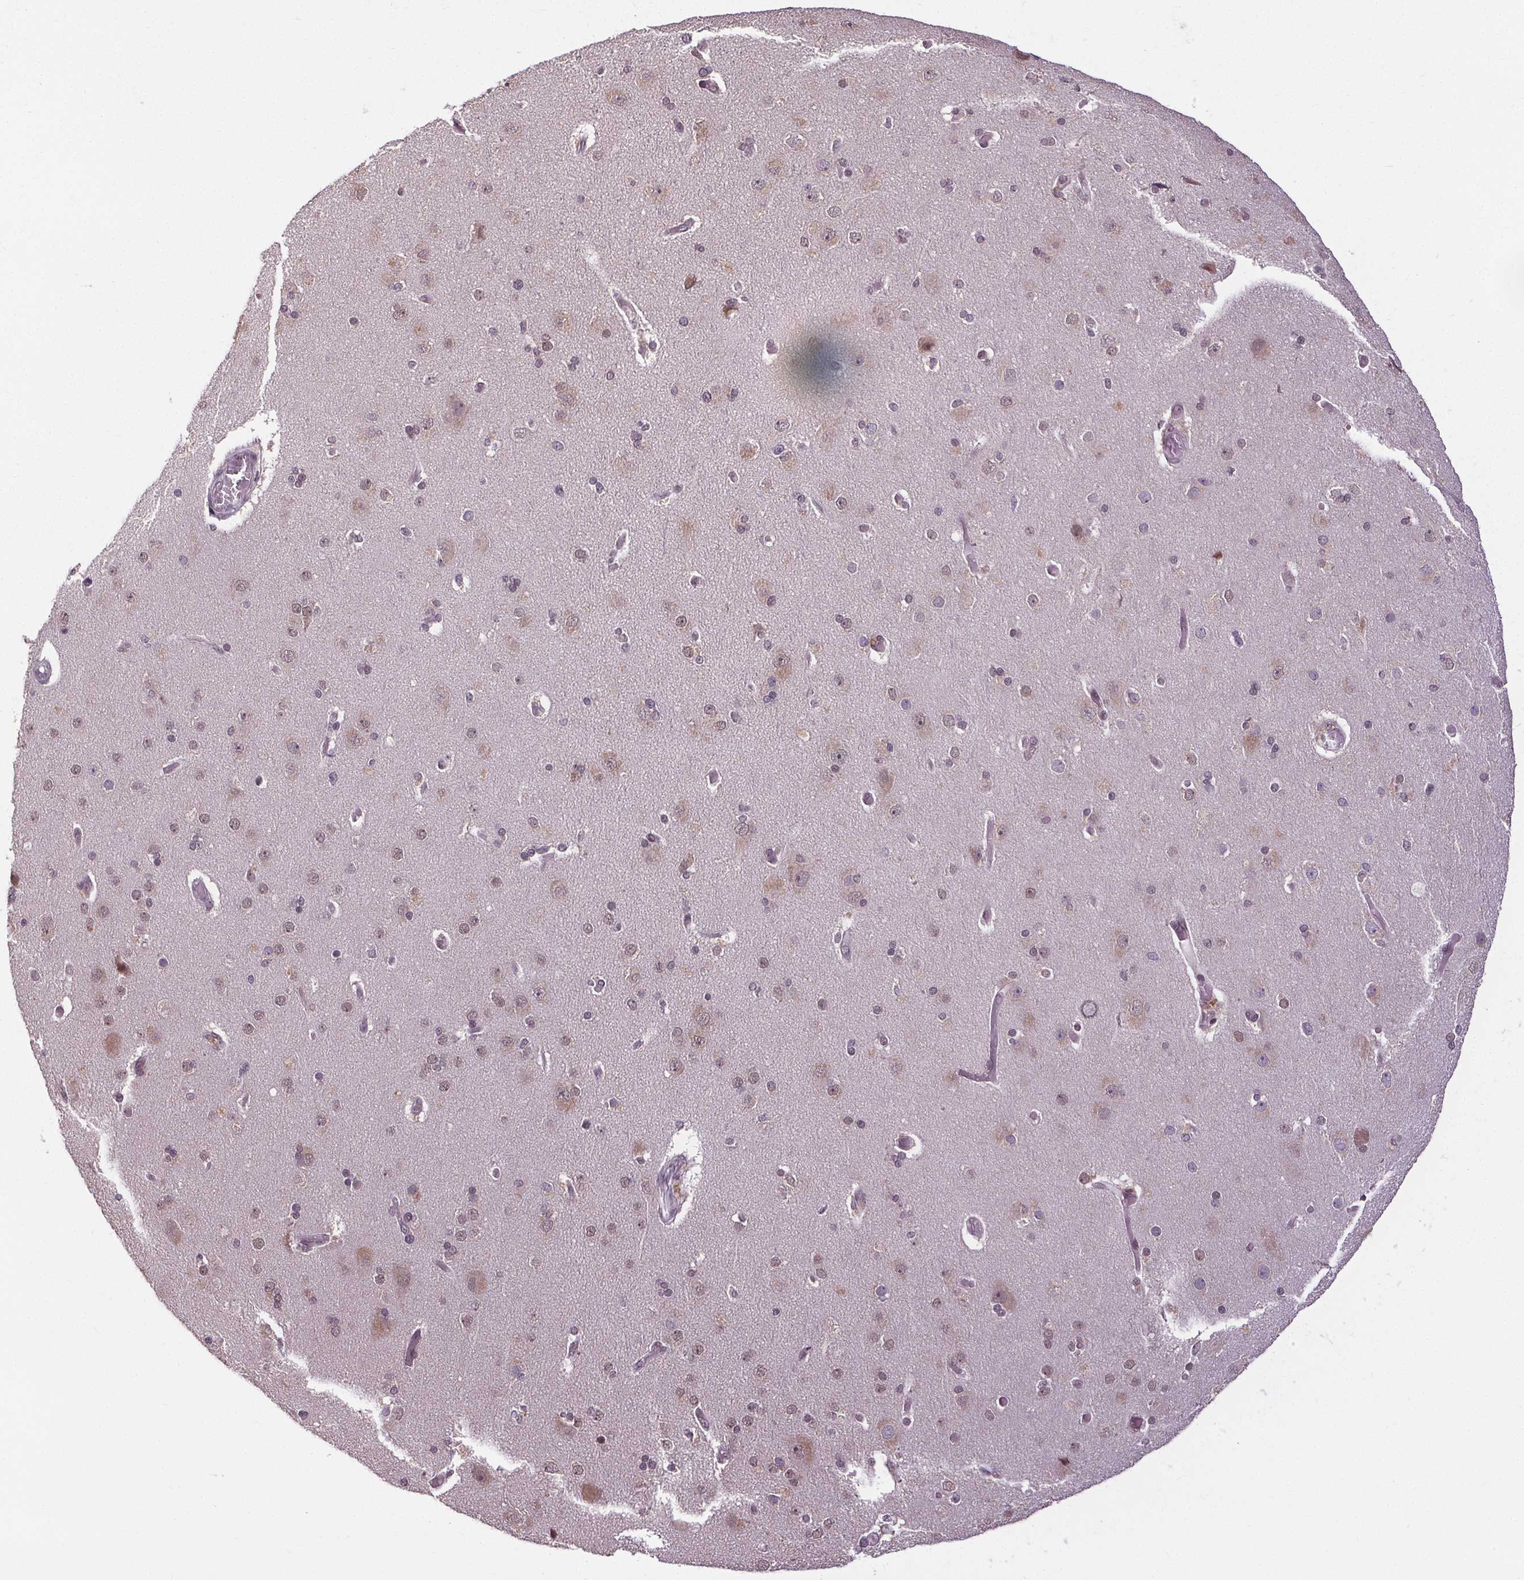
{"staining": {"intensity": "negative", "quantity": "none", "location": "none"}, "tissue": "cerebral cortex", "cell_type": "Endothelial cells", "image_type": "normal", "snomed": [{"axis": "morphology", "description": "Normal tissue, NOS"}, {"axis": "morphology", "description": "Glioma, malignant, High grade"}, {"axis": "topography", "description": "Cerebral cortex"}], "caption": "High power microscopy micrograph of an IHC photomicrograph of benign cerebral cortex, revealing no significant expression in endothelial cells. (DAB (3,3'-diaminobenzidine) immunohistochemistry (IHC), high magnification).", "gene": "KIAA0232", "patient": {"sex": "male", "age": 71}}